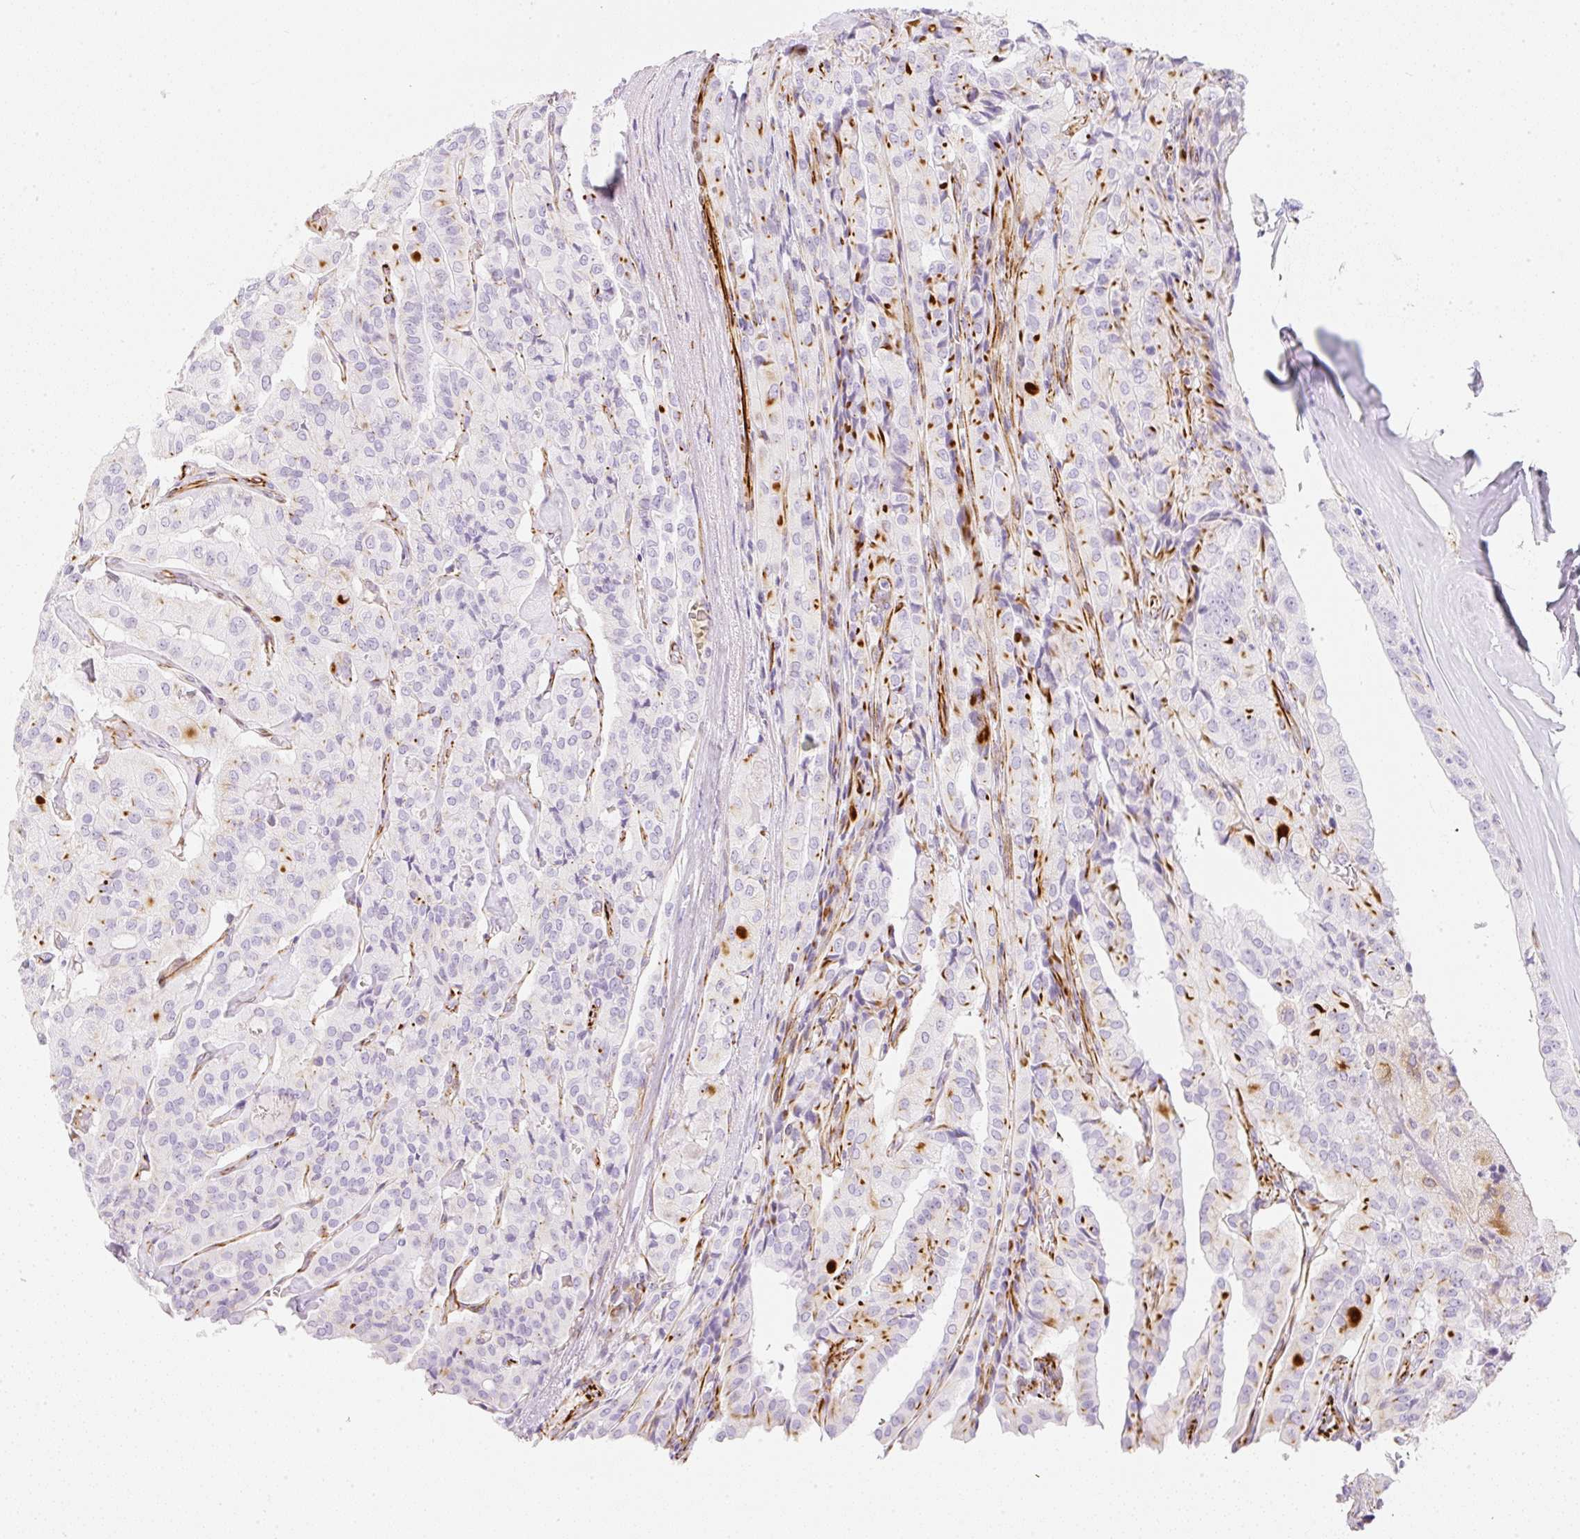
{"staining": {"intensity": "negative", "quantity": "none", "location": "none"}, "tissue": "thyroid cancer", "cell_type": "Tumor cells", "image_type": "cancer", "snomed": [{"axis": "morphology", "description": "Papillary adenocarcinoma, NOS"}, {"axis": "topography", "description": "Thyroid gland"}], "caption": "Photomicrograph shows no significant protein staining in tumor cells of papillary adenocarcinoma (thyroid). (Brightfield microscopy of DAB (3,3'-diaminobenzidine) immunohistochemistry at high magnification).", "gene": "ZNF689", "patient": {"sex": "female", "age": 59}}